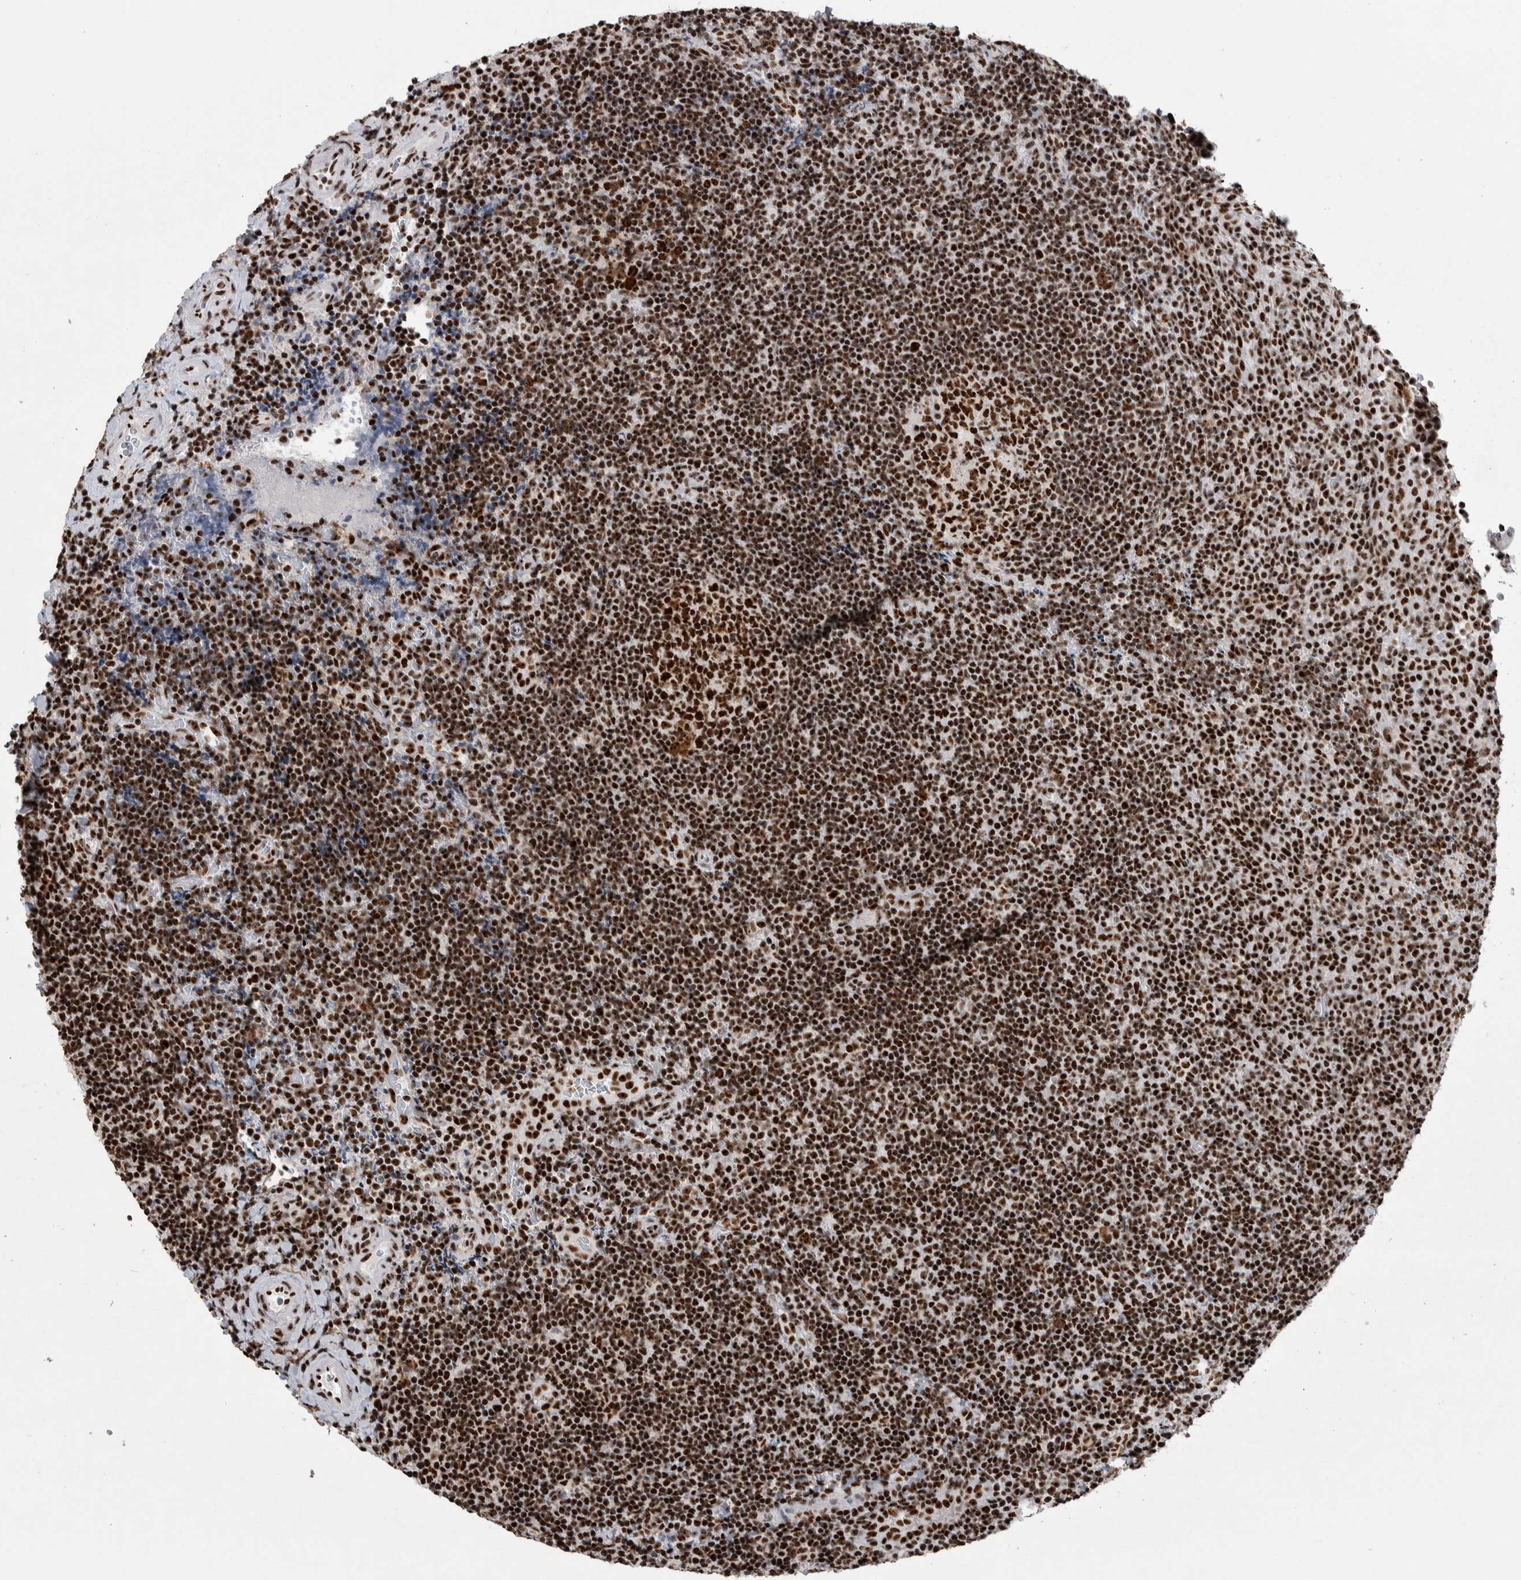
{"staining": {"intensity": "strong", "quantity": ">75%", "location": "nuclear"}, "tissue": "lymphoma", "cell_type": "Tumor cells", "image_type": "cancer", "snomed": [{"axis": "morphology", "description": "Malignant lymphoma, non-Hodgkin's type, High grade"}, {"axis": "topography", "description": "Tonsil"}], "caption": "This histopathology image shows immunohistochemistry (IHC) staining of high-grade malignant lymphoma, non-Hodgkin's type, with high strong nuclear expression in approximately >75% of tumor cells.", "gene": "NCL", "patient": {"sex": "female", "age": 36}}